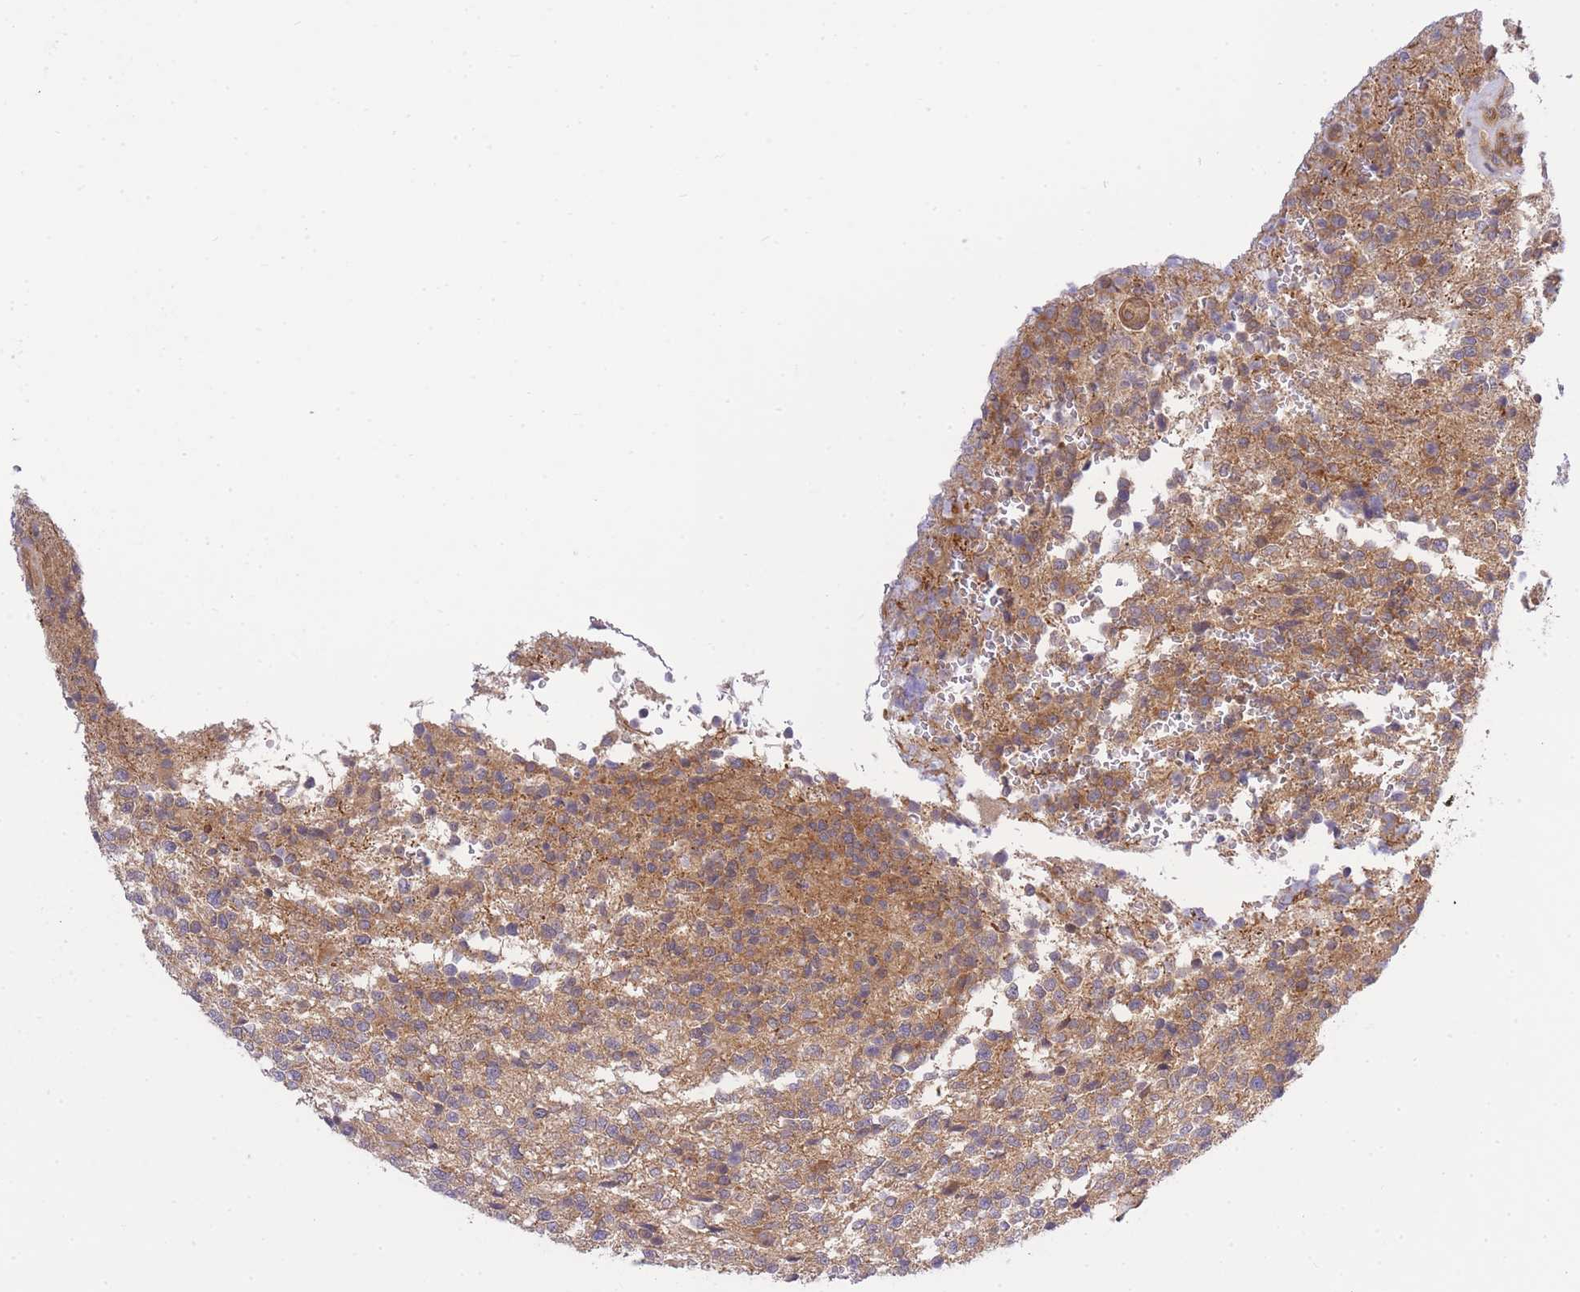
{"staining": {"intensity": "weak", "quantity": ">75%", "location": "cytoplasmic/membranous"}, "tissue": "glioma", "cell_type": "Tumor cells", "image_type": "cancer", "snomed": [{"axis": "morphology", "description": "Glioma, malignant, High grade"}, {"axis": "topography", "description": "Brain"}], "caption": "Immunohistochemical staining of human malignant high-grade glioma shows low levels of weak cytoplasmic/membranous protein expression in approximately >75% of tumor cells.", "gene": "EIF2B2", "patient": {"sex": "male", "age": 56}}